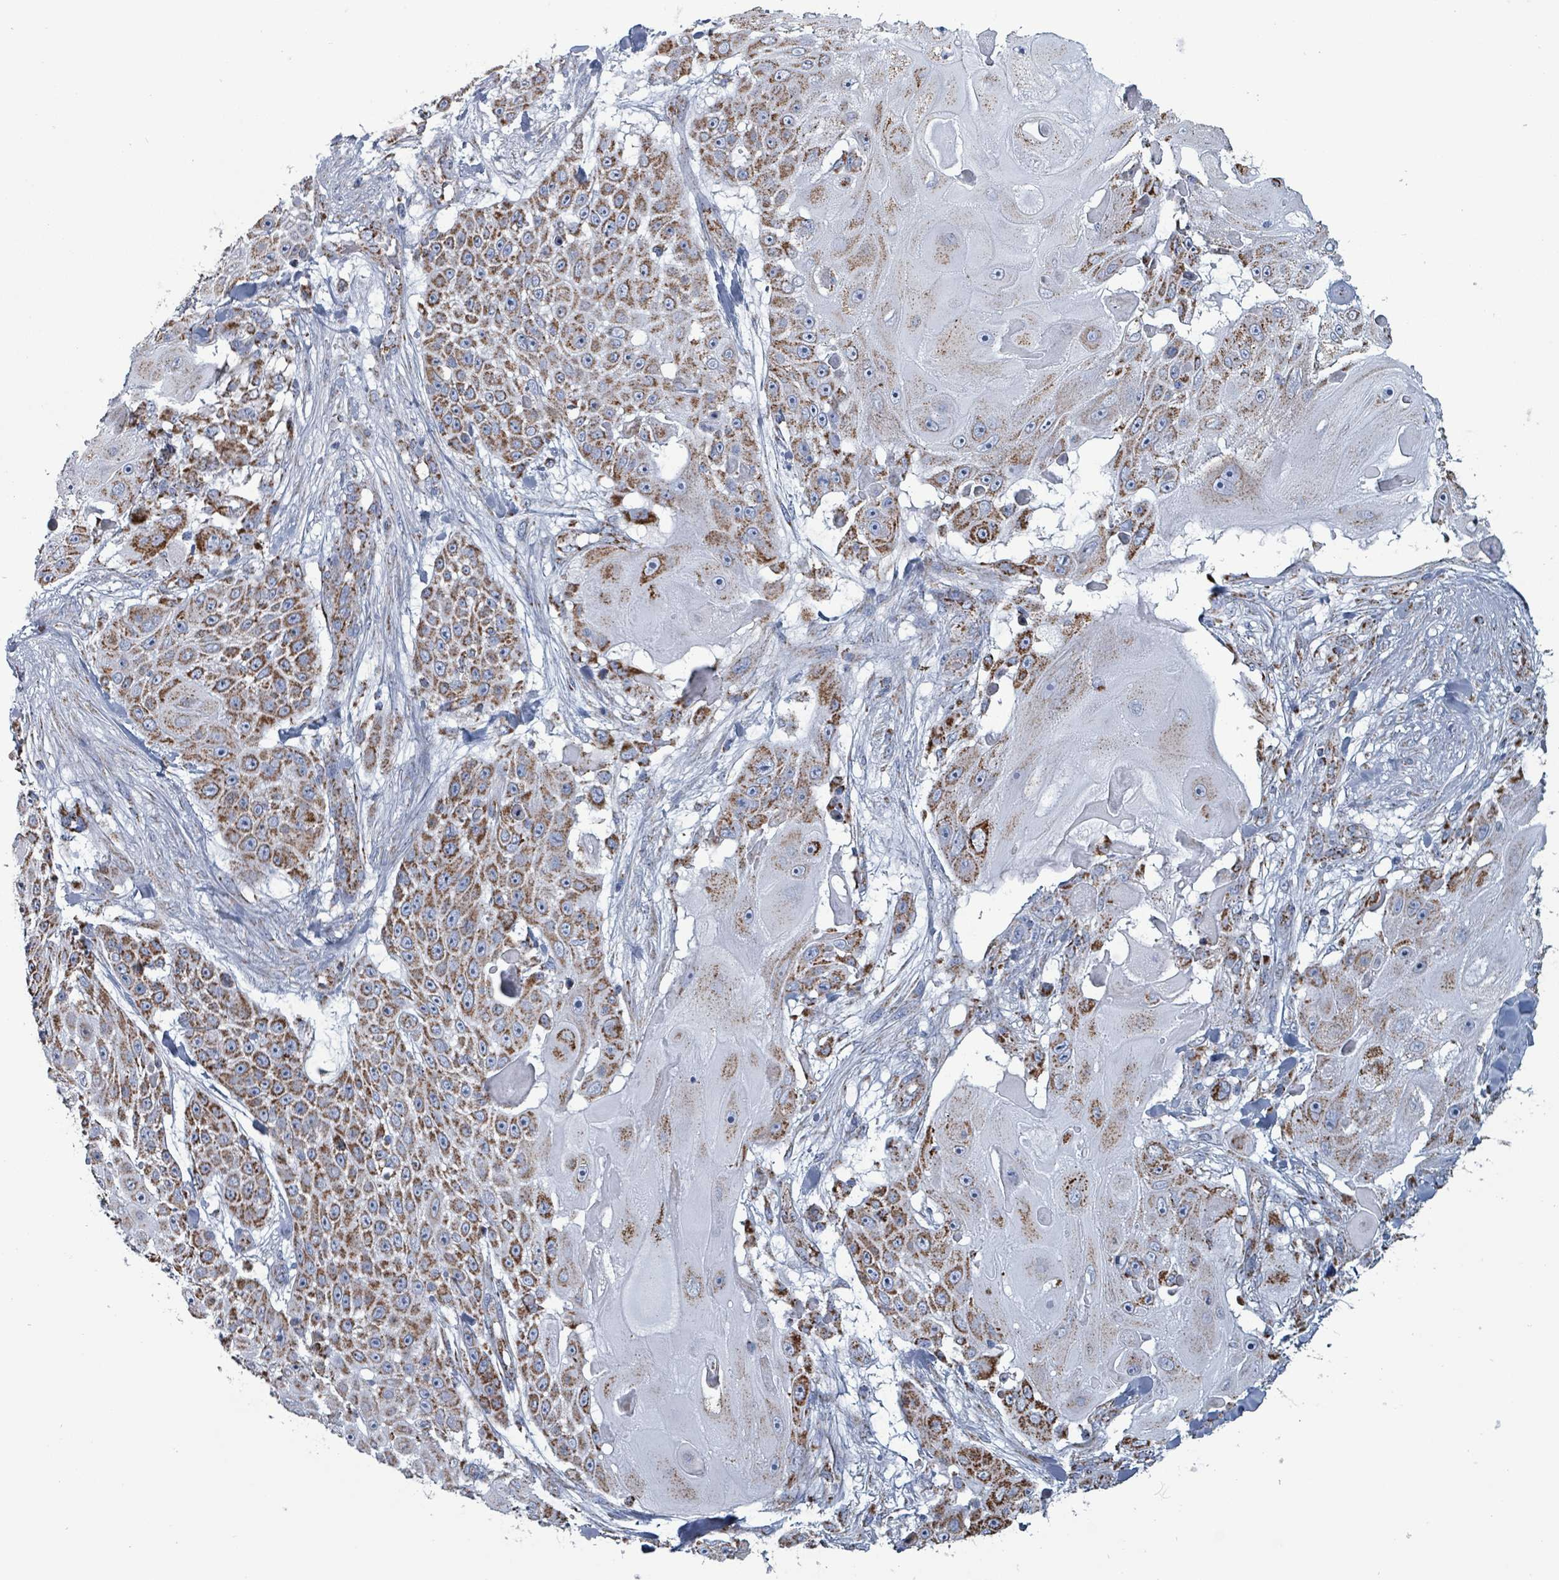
{"staining": {"intensity": "strong", "quantity": ">75%", "location": "cytoplasmic/membranous"}, "tissue": "skin cancer", "cell_type": "Tumor cells", "image_type": "cancer", "snomed": [{"axis": "morphology", "description": "Squamous cell carcinoma, NOS"}, {"axis": "topography", "description": "Skin"}], "caption": "High-power microscopy captured an IHC micrograph of squamous cell carcinoma (skin), revealing strong cytoplasmic/membranous expression in about >75% of tumor cells.", "gene": "IDH3B", "patient": {"sex": "female", "age": 86}}